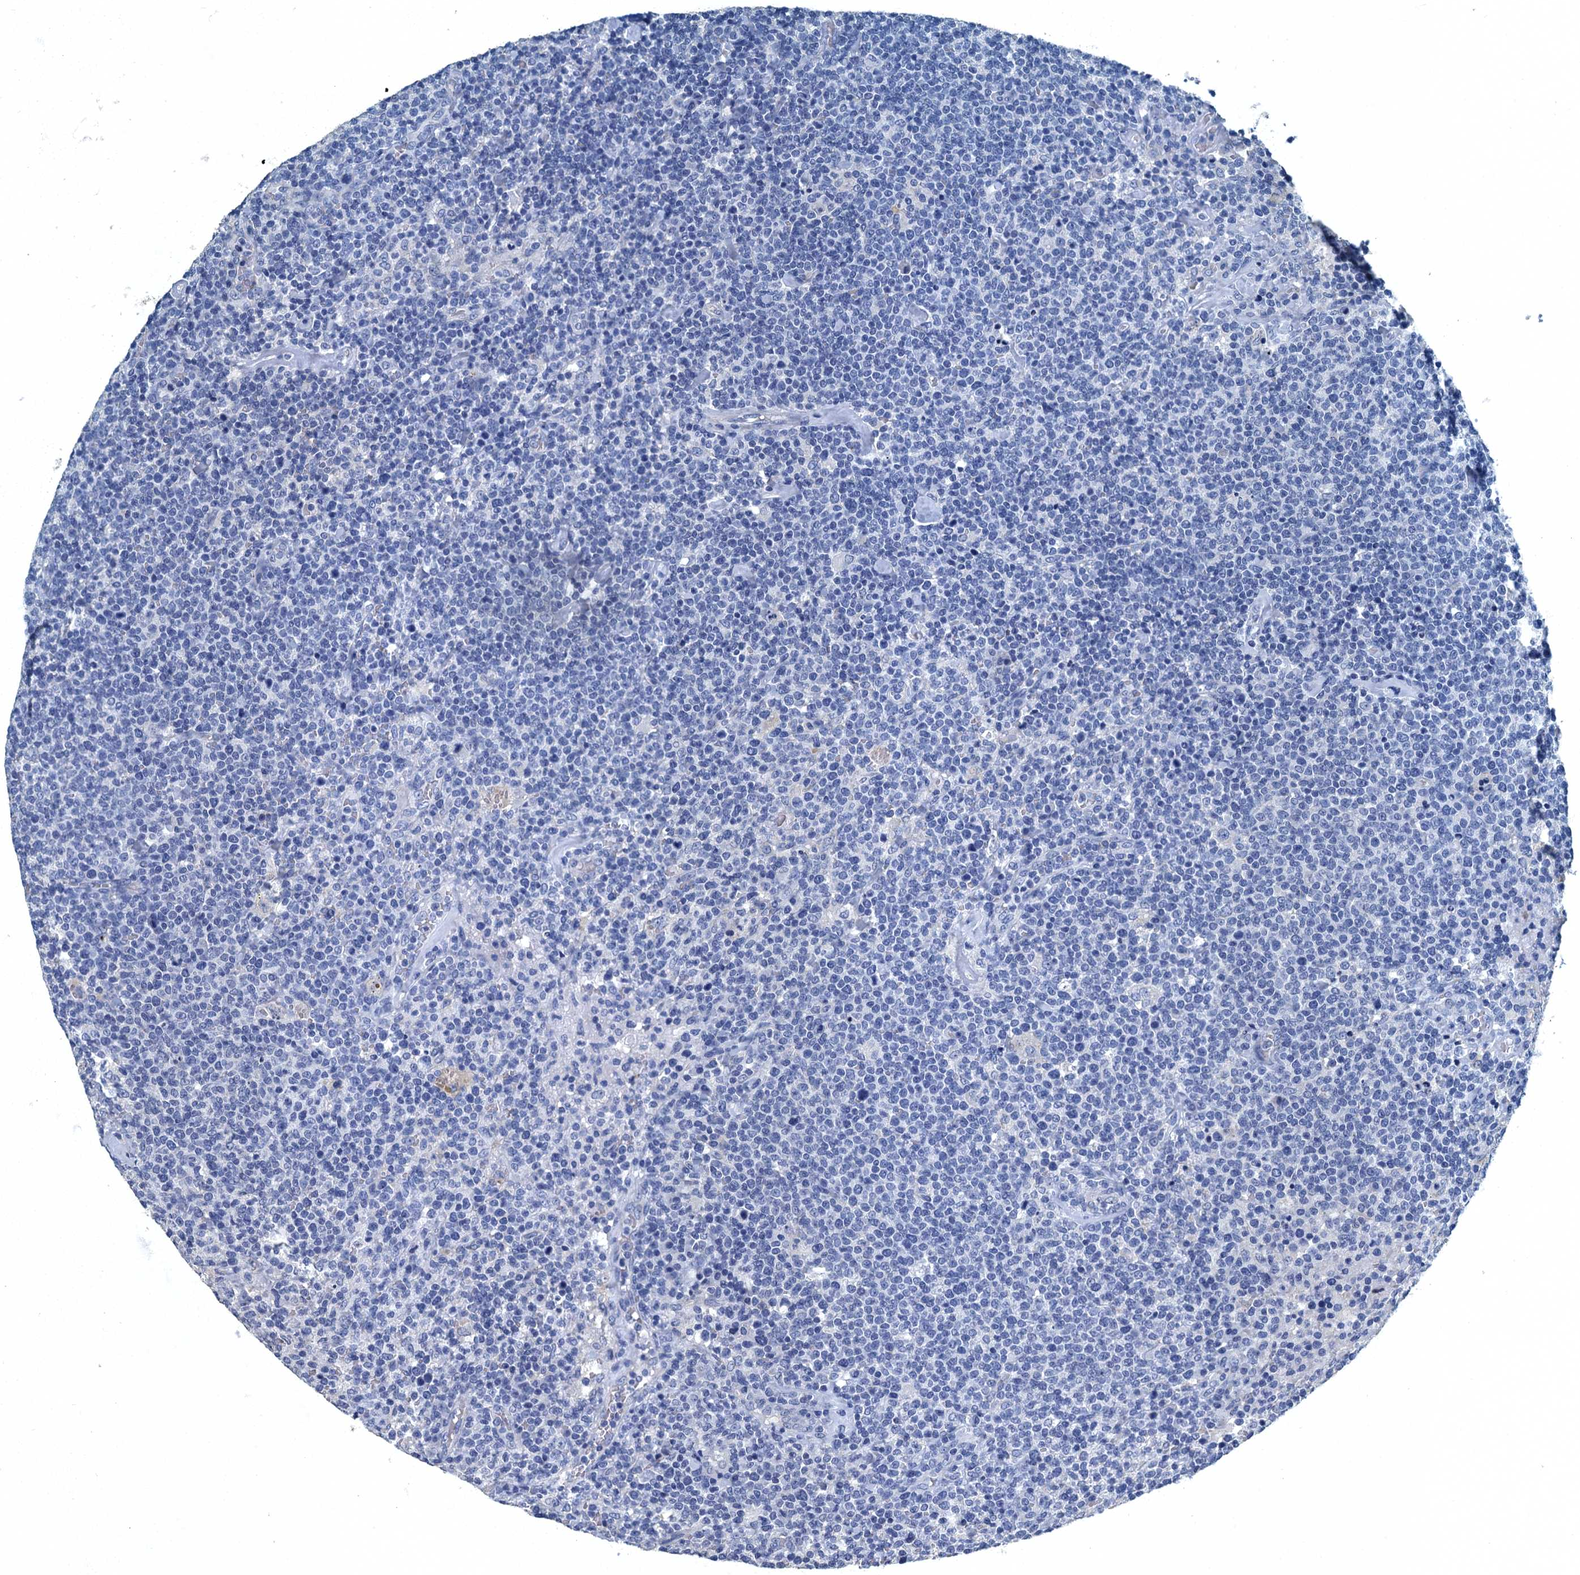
{"staining": {"intensity": "negative", "quantity": "none", "location": "none"}, "tissue": "lymphoma", "cell_type": "Tumor cells", "image_type": "cancer", "snomed": [{"axis": "morphology", "description": "Malignant lymphoma, non-Hodgkin's type, High grade"}, {"axis": "topography", "description": "Lymph node"}], "caption": "Tumor cells show no significant expression in lymphoma.", "gene": "GADL1", "patient": {"sex": "male", "age": 61}}